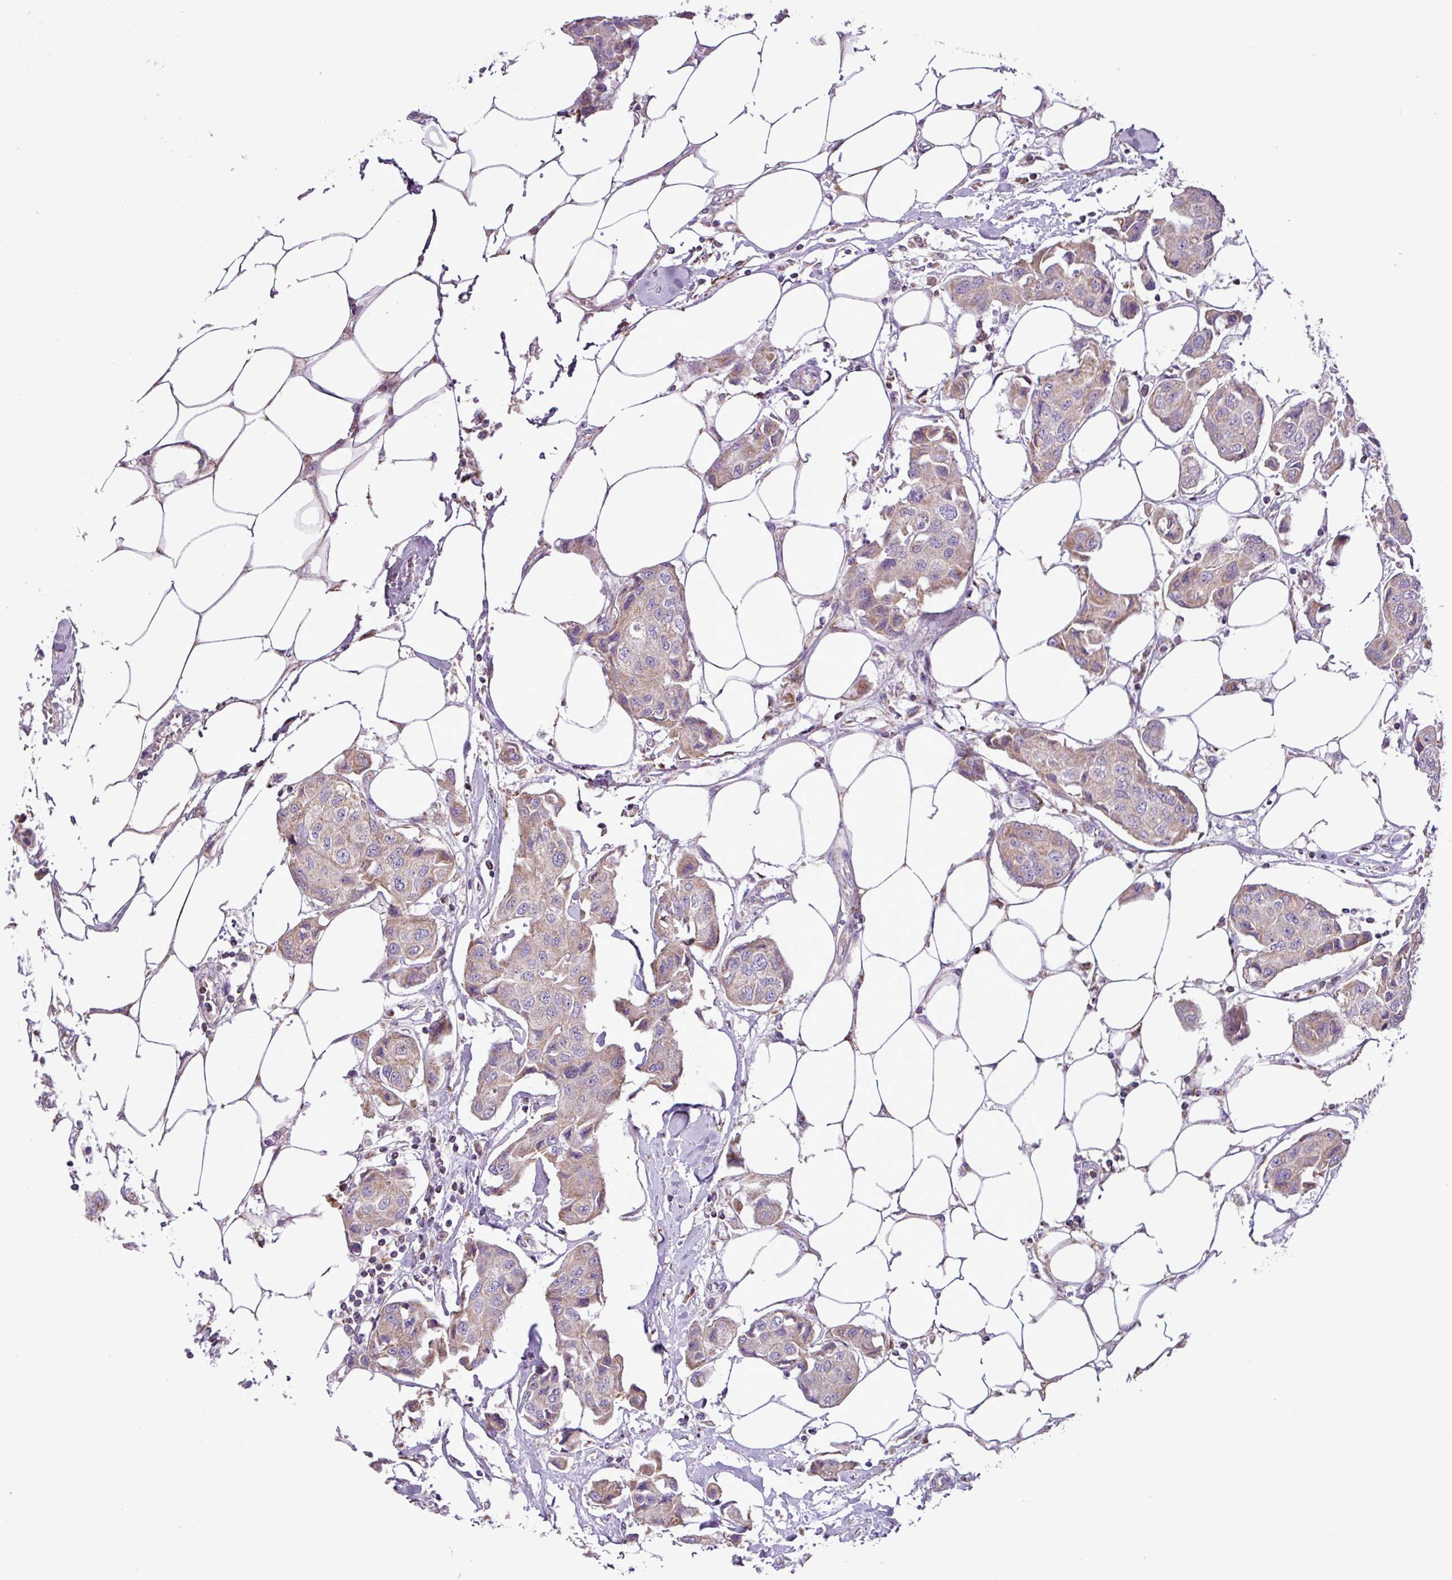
{"staining": {"intensity": "weak", "quantity": ">75%", "location": "cytoplasmic/membranous"}, "tissue": "breast cancer", "cell_type": "Tumor cells", "image_type": "cancer", "snomed": [{"axis": "morphology", "description": "Duct carcinoma"}, {"axis": "topography", "description": "Breast"}, {"axis": "topography", "description": "Lymph node"}], "caption": "Breast cancer (intraductal carcinoma) tissue reveals weak cytoplasmic/membranous staining in about >75% of tumor cells, visualized by immunohistochemistry.", "gene": "FAM183A", "patient": {"sex": "female", "age": 80}}